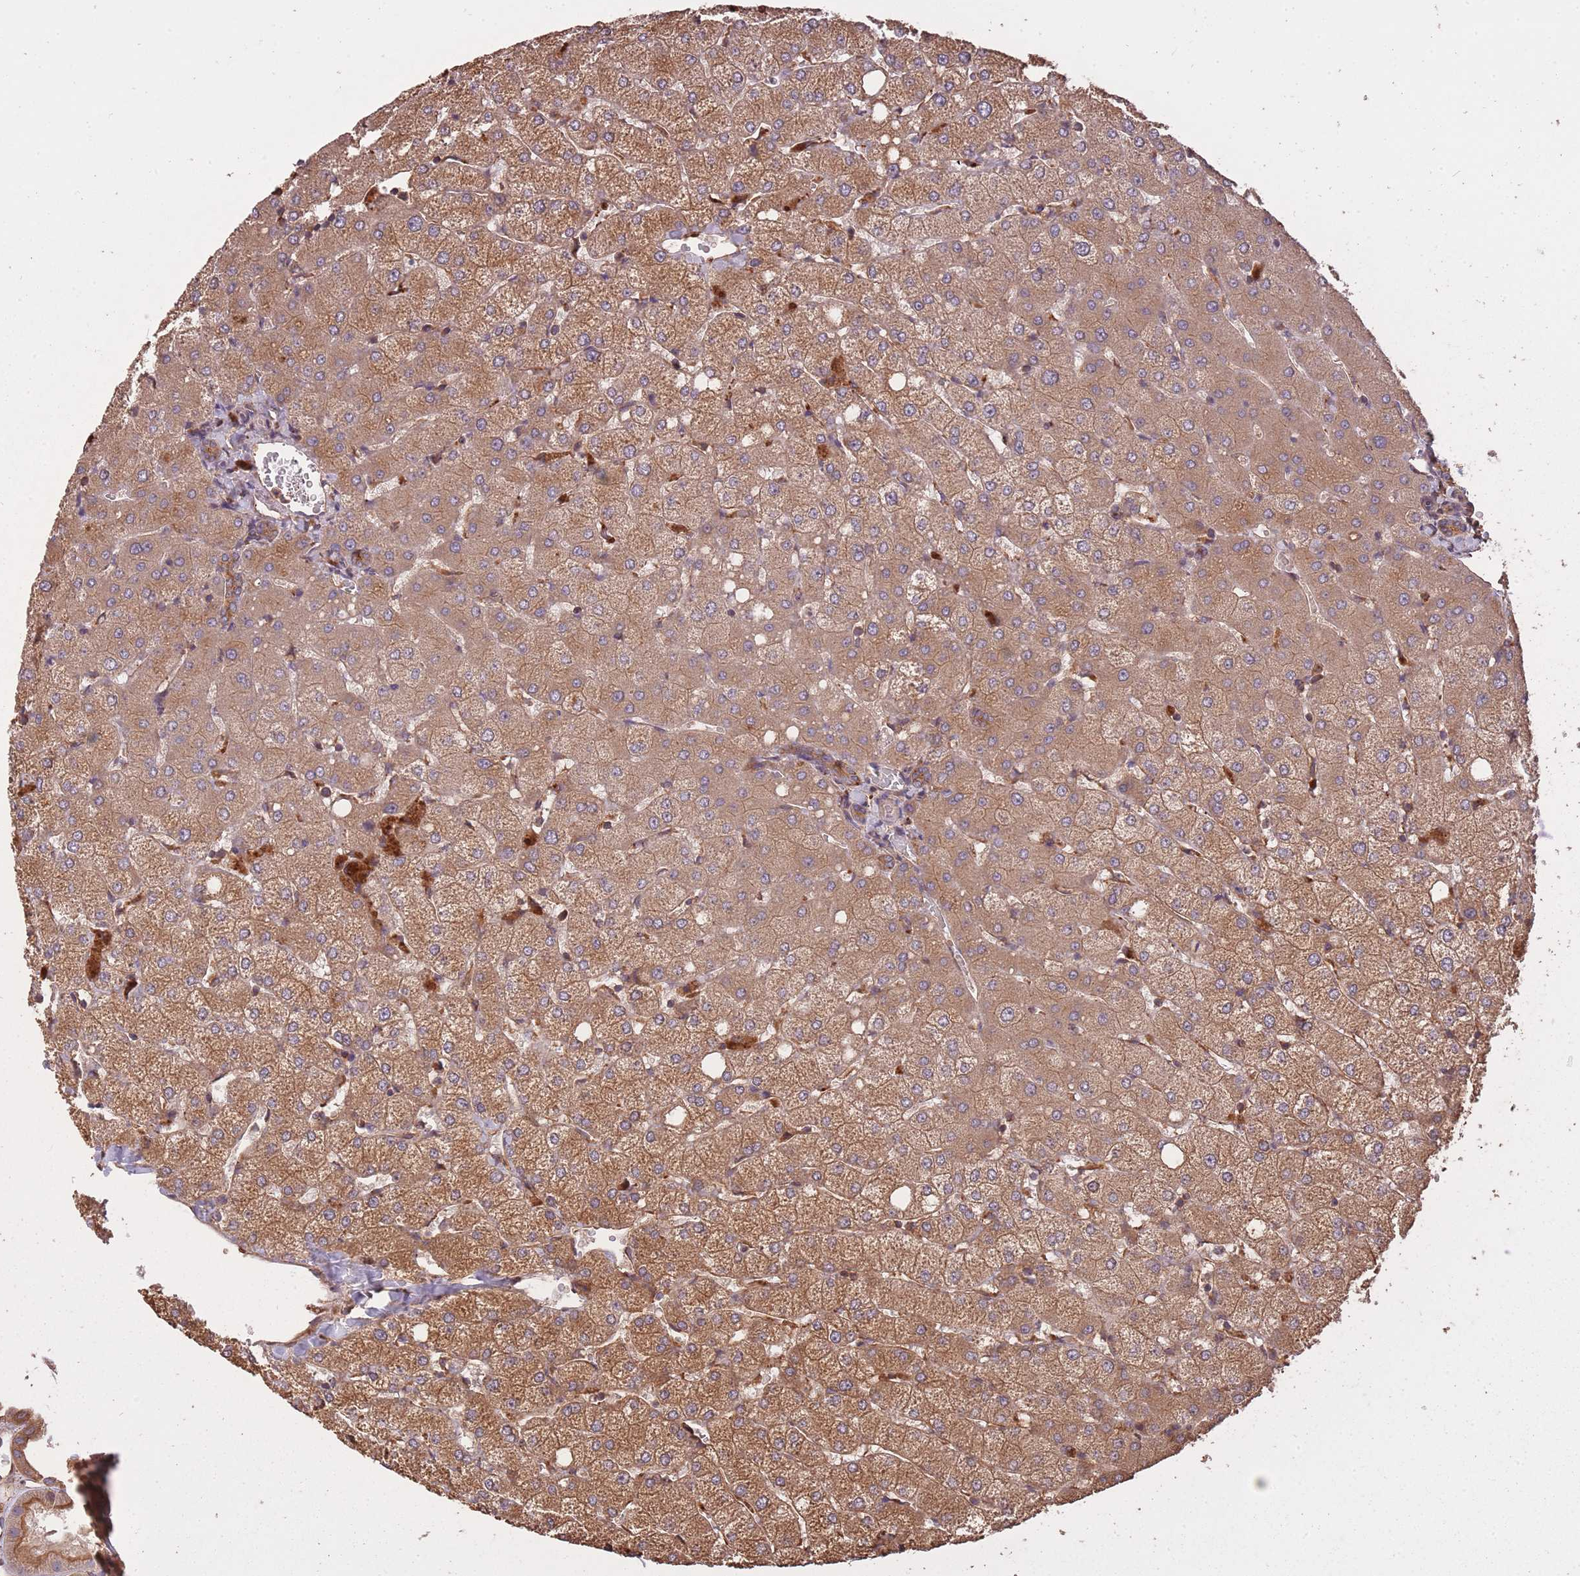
{"staining": {"intensity": "moderate", "quantity": "25%-75%", "location": "cytoplasmic/membranous"}, "tissue": "liver", "cell_type": "Cholangiocytes", "image_type": "normal", "snomed": [{"axis": "morphology", "description": "Normal tissue, NOS"}, {"axis": "topography", "description": "Liver"}], "caption": "Immunohistochemistry (IHC) of benign human liver shows medium levels of moderate cytoplasmic/membranous staining in about 25%-75% of cholangiocytes.", "gene": "ARMH3", "patient": {"sex": "female", "age": 54}}